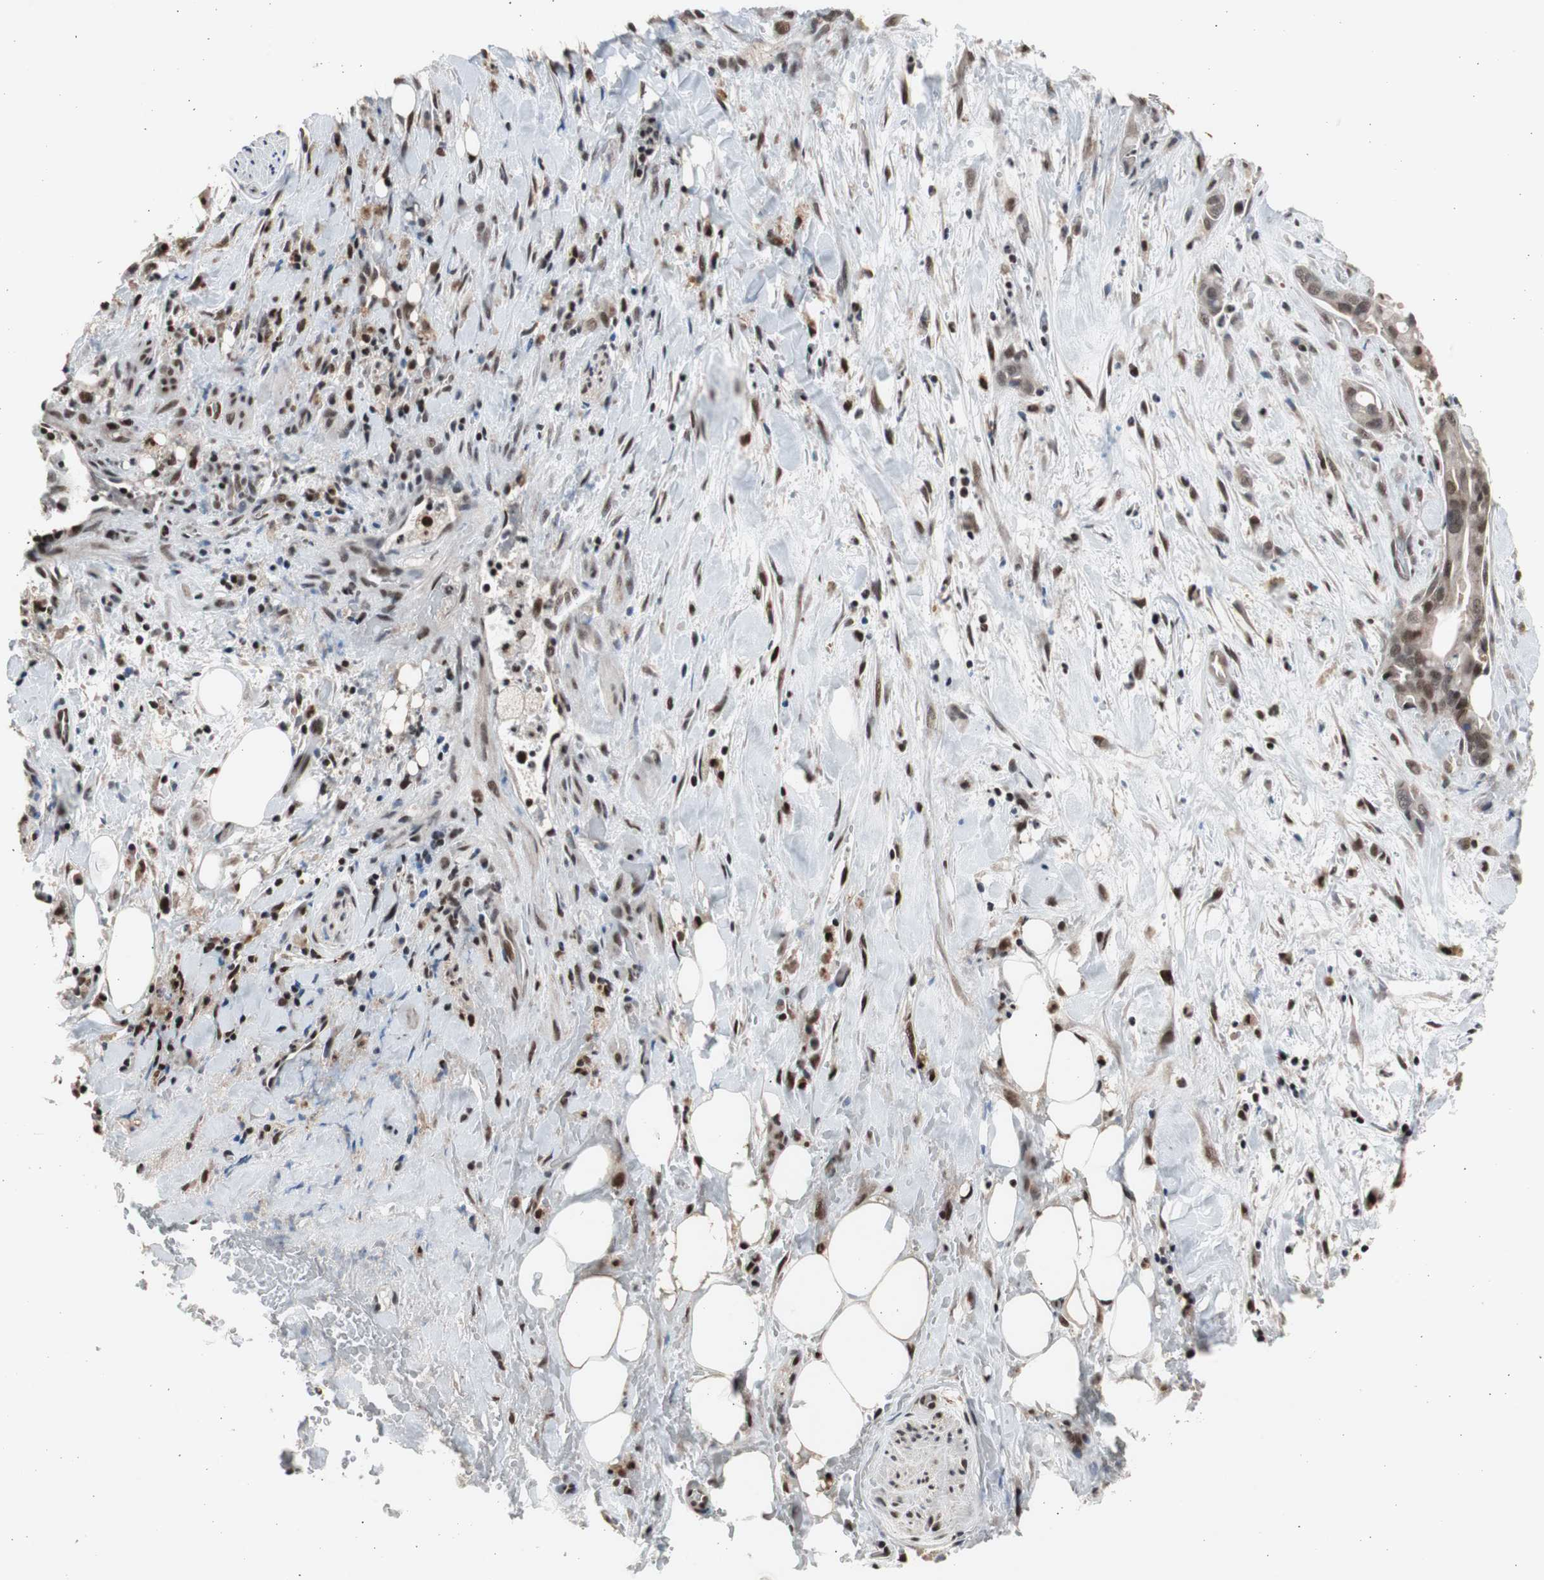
{"staining": {"intensity": "moderate", "quantity": ">75%", "location": "nuclear"}, "tissue": "liver cancer", "cell_type": "Tumor cells", "image_type": "cancer", "snomed": [{"axis": "morphology", "description": "Cholangiocarcinoma"}, {"axis": "topography", "description": "Liver"}], "caption": "Cholangiocarcinoma (liver) stained for a protein (brown) displays moderate nuclear positive positivity in about >75% of tumor cells.", "gene": "RPA1", "patient": {"sex": "female", "age": 68}}